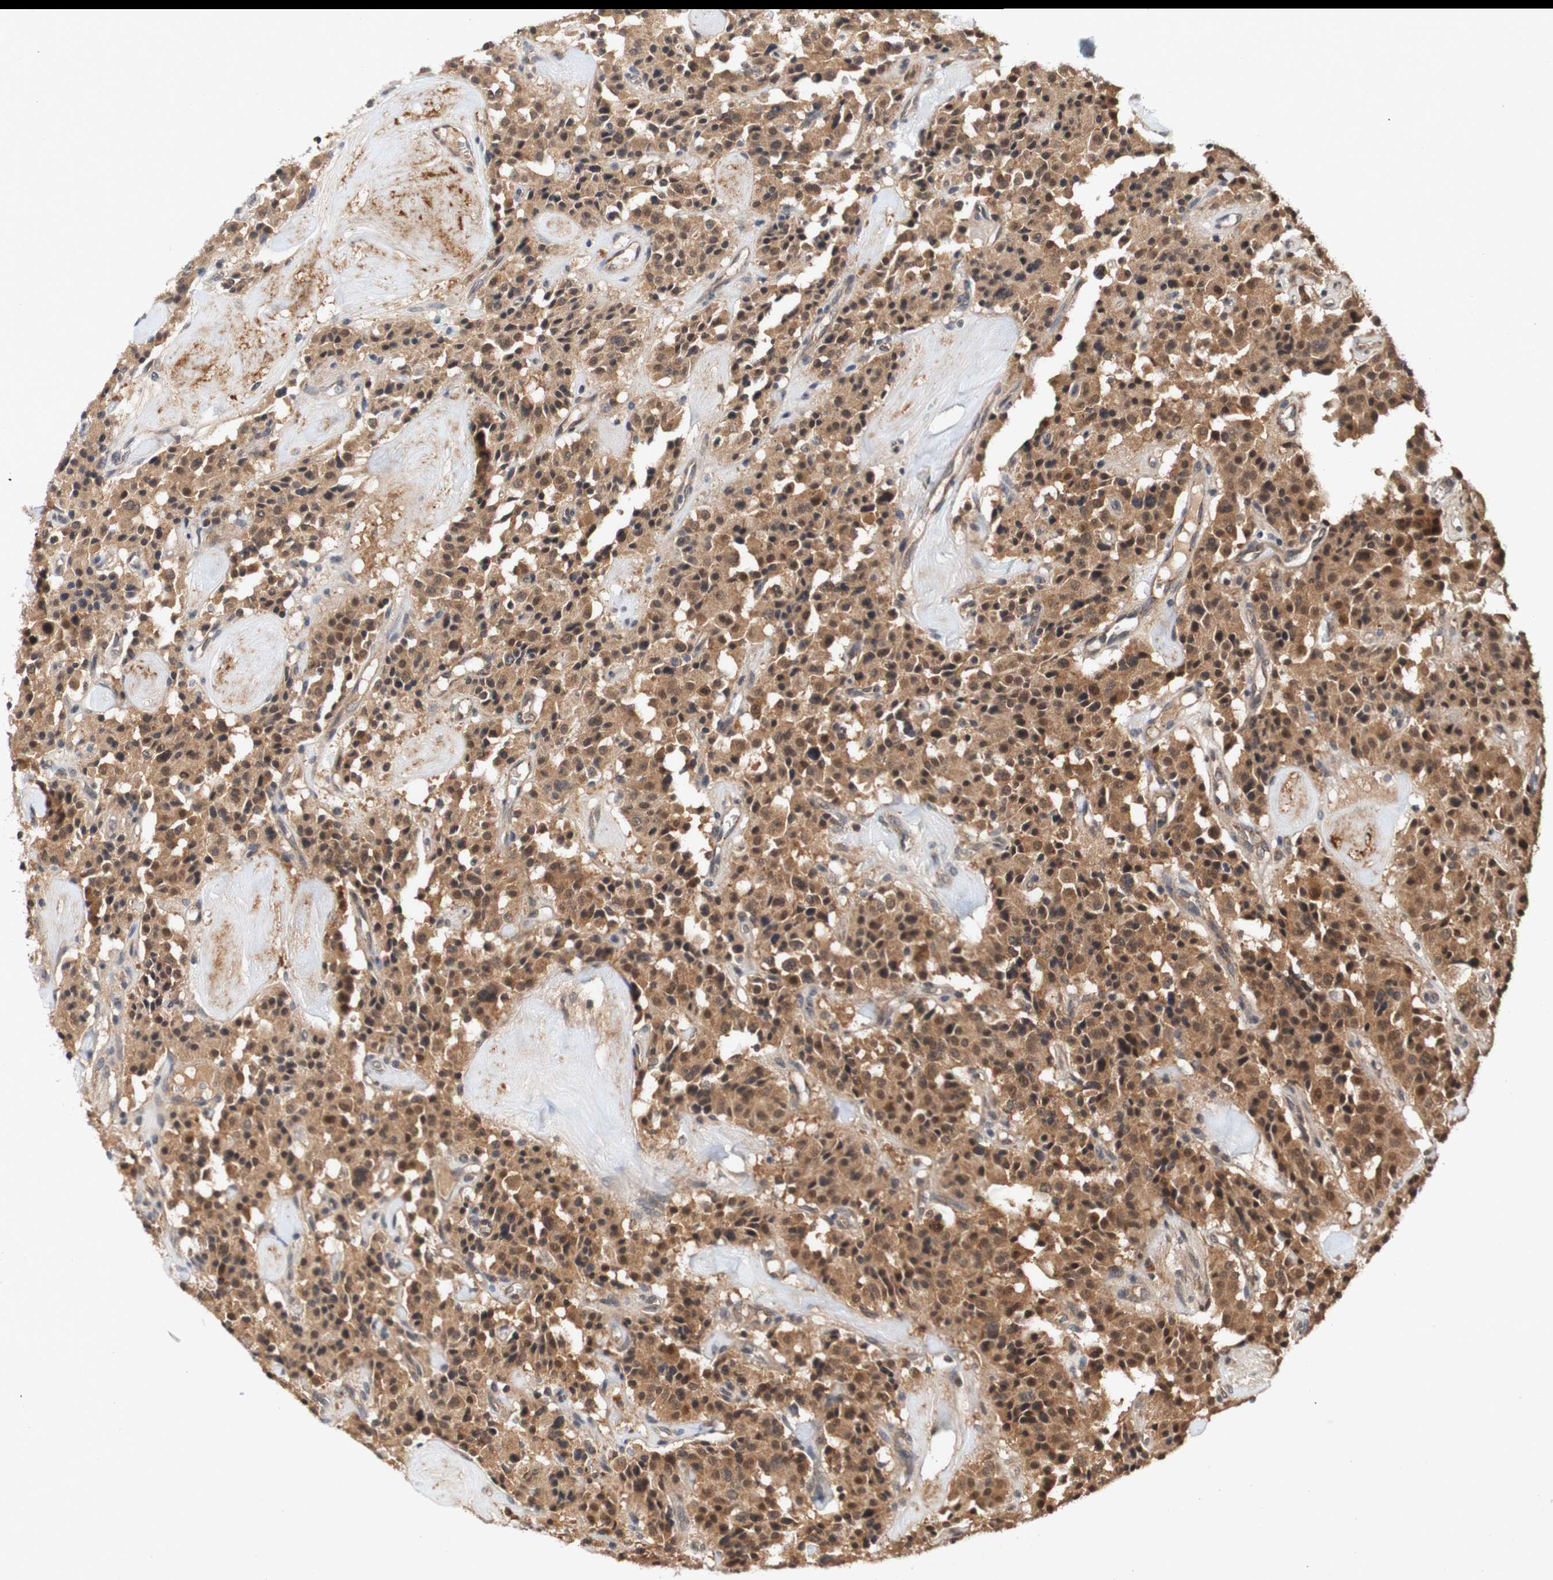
{"staining": {"intensity": "moderate", "quantity": ">75%", "location": "cytoplasmic/membranous,nuclear"}, "tissue": "carcinoid", "cell_type": "Tumor cells", "image_type": "cancer", "snomed": [{"axis": "morphology", "description": "Carcinoid, malignant, NOS"}, {"axis": "topography", "description": "Lung"}], "caption": "Carcinoid tissue demonstrates moderate cytoplasmic/membranous and nuclear positivity in about >75% of tumor cells", "gene": "PIN1", "patient": {"sex": "male", "age": 30}}